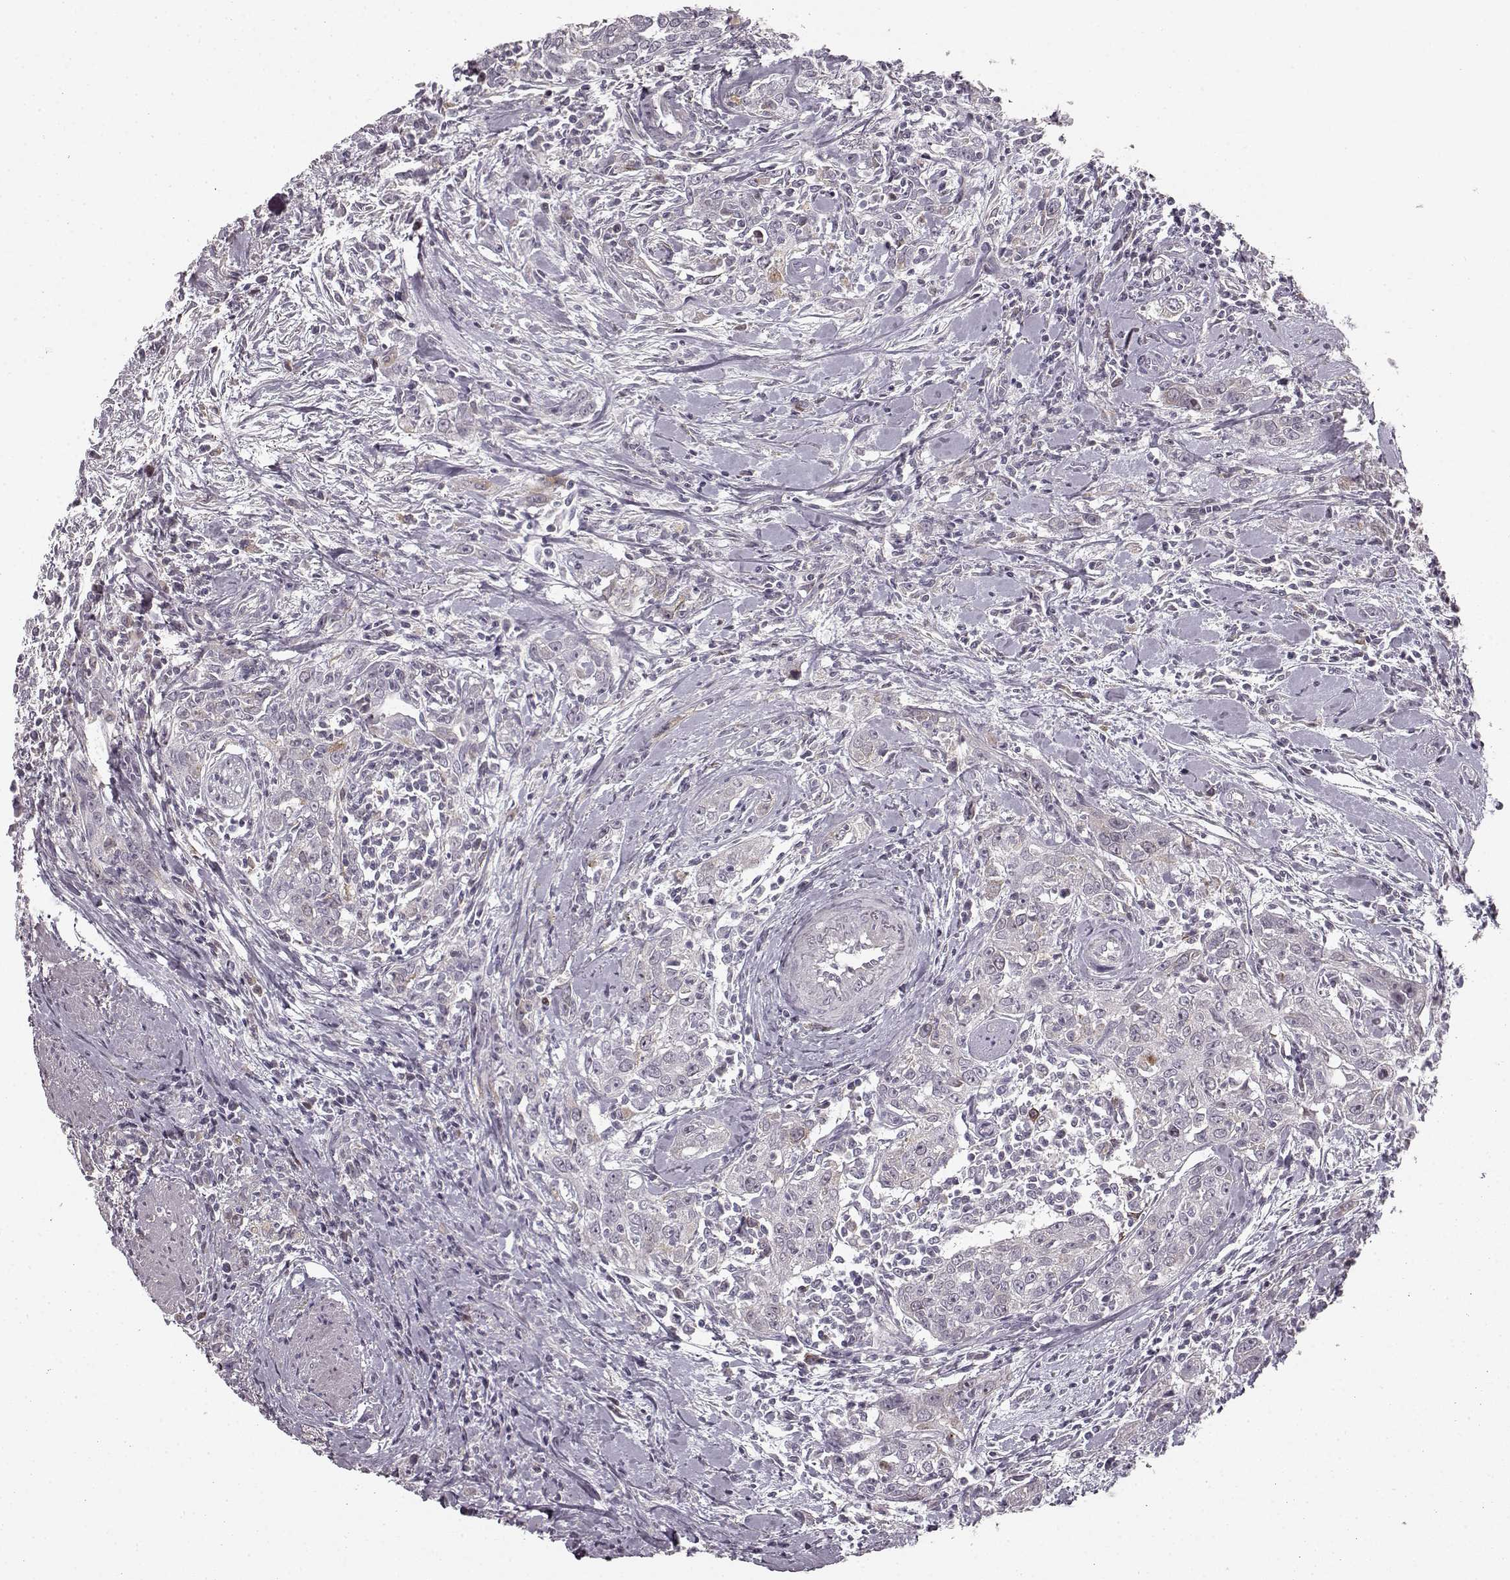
{"staining": {"intensity": "weak", "quantity": "<25%", "location": "cytoplasmic/membranous"}, "tissue": "urothelial cancer", "cell_type": "Tumor cells", "image_type": "cancer", "snomed": [{"axis": "morphology", "description": "Urothelial carcinoma, High grade"}, {"axis": "topography", "description": "Urinary bladder"}], "caption": "High-grade urothelial carcinoma stained for a protein using IHC exhibits no staining tumor cells.", "gene": "HMMR", "patient": {"sex": "male", "age": 83}}